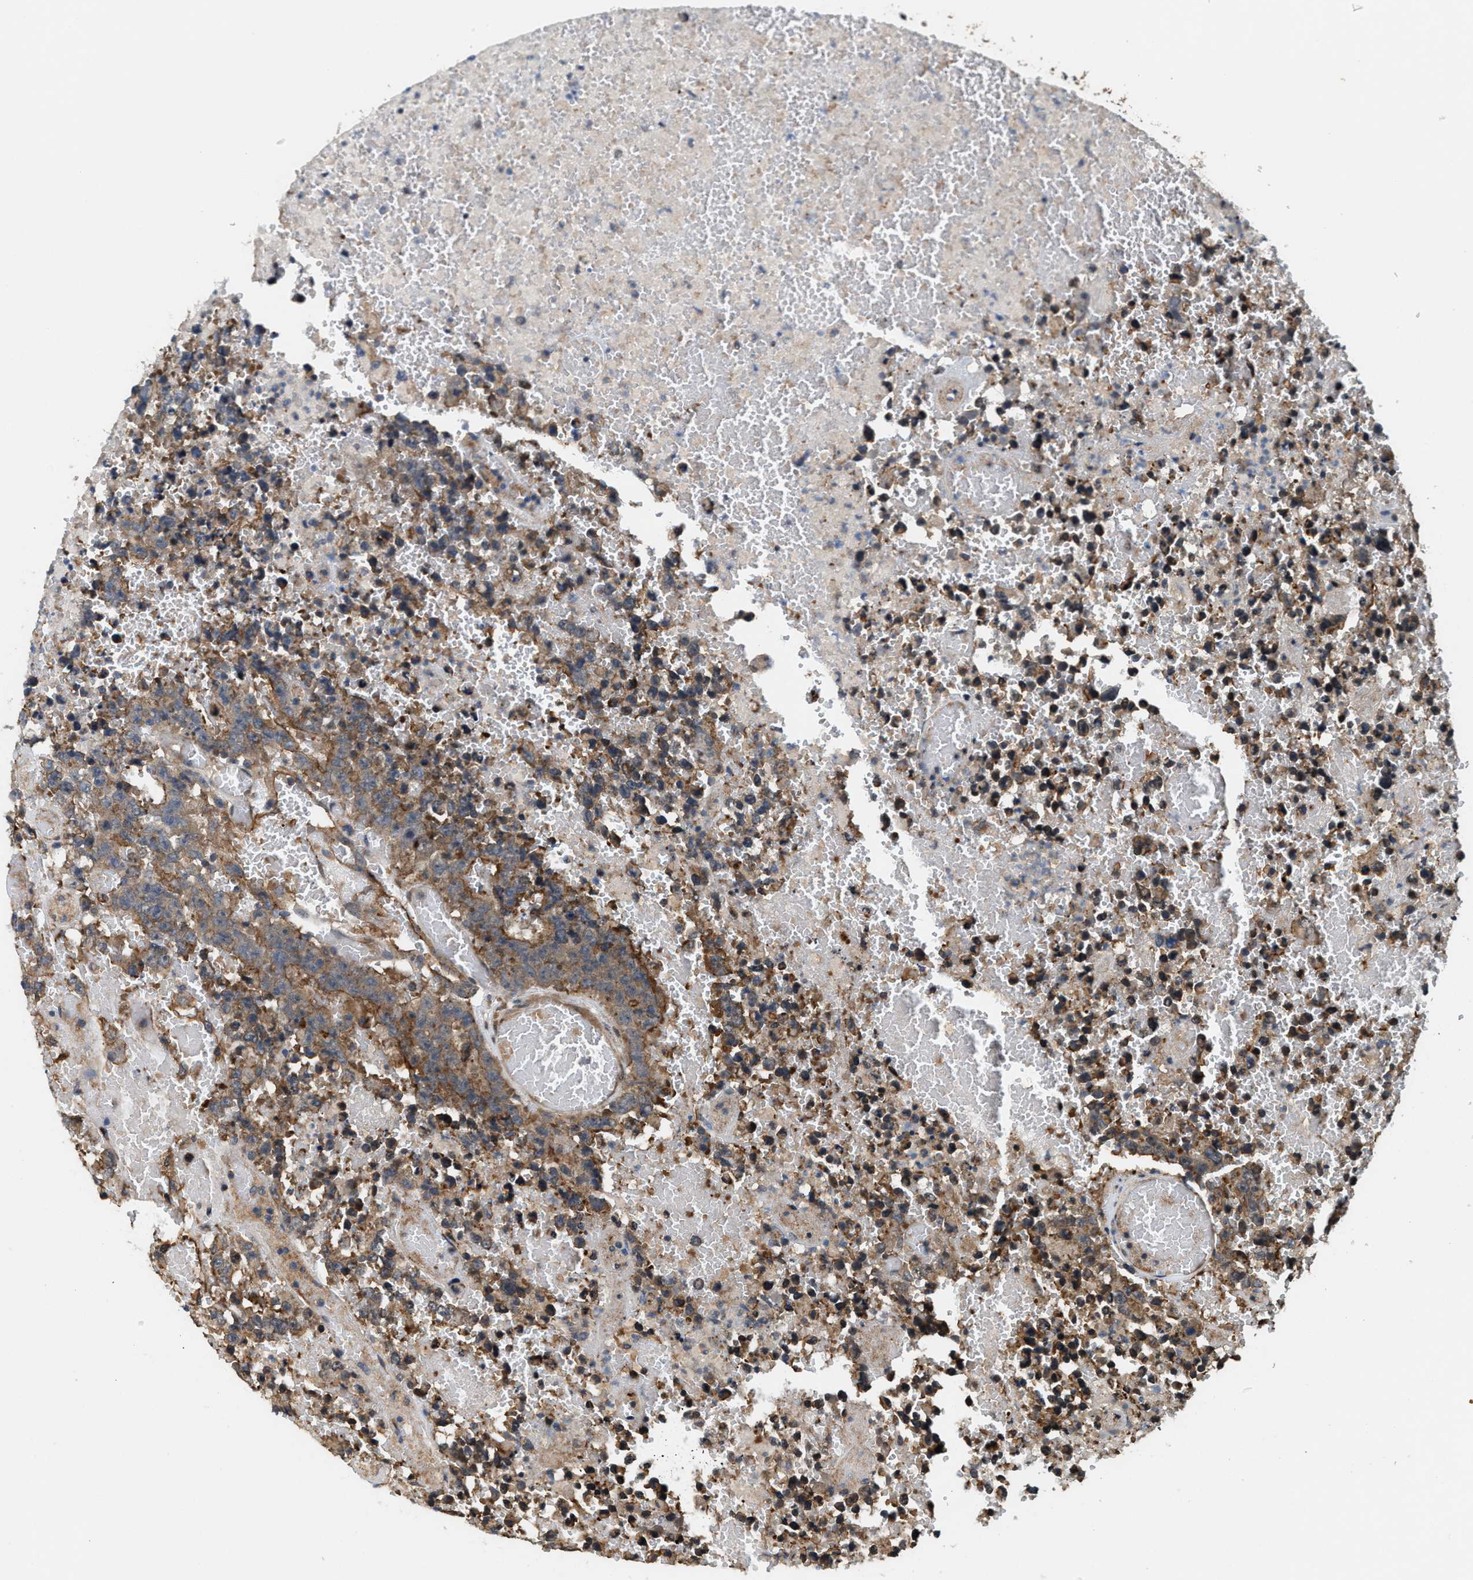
{"staining": {"intensity": "moderate", "quantity": ">75%", "location": "cytoplasmic/membranous"}, "tissue": "testis cancer", "cell_type": "Tumor cells", "image_type": "cancer", "snomed": [{"axis": "morphology", "description": "Carcinoma, Embryonal, NOS"}, {"axis": "topography", "description": "Testis"}], "caption": "Immunohistochemical staining of testis embryonal carcinoma shows medium levels of moderate cytoplasmic/membranous staining in about >75% of tumor cells.", "gene": "ARHGEF5", "patient": {"sex": "male", "age": 25}}